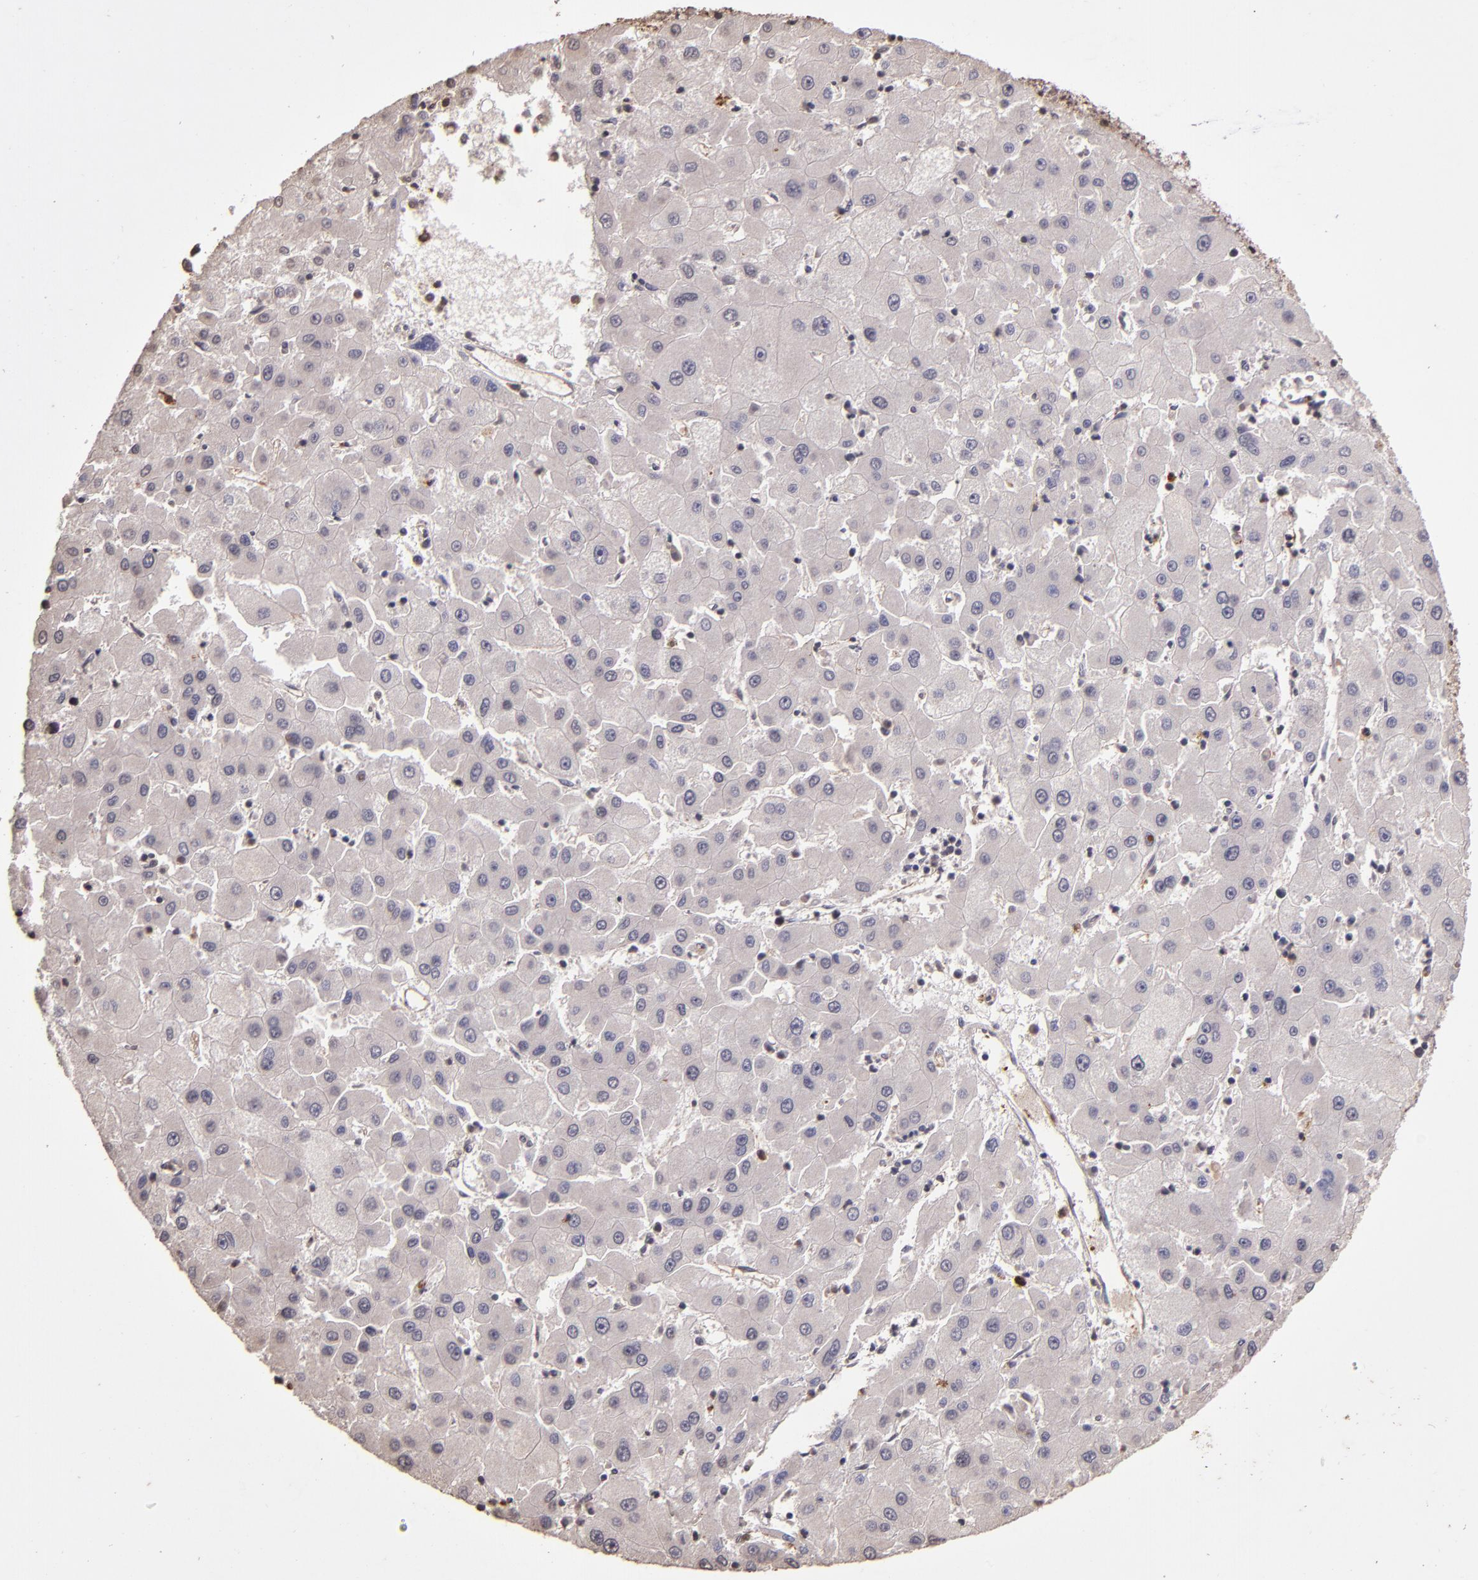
{"staining": {"intensity": "negative", "quantity": "none", "location": "none"}, "tissue": "liver cancer", "cell_type": "Tumor cells", "image_type": "cancer", "snomed": [{"axis": "morphology", "description": "Carcinoma, Hepatocellular, NOS"}, {"axis": "topography", "description": "Liver"}], "caption": "Immunohistochemistry (IHC) photomicrograph of hepatocellular carcinoma (liver) stained for a protein (brown), which shows no positivity in tumor cells.", "gene": "SLC2A3", "patient": {"sex": "male", "age": 72}}